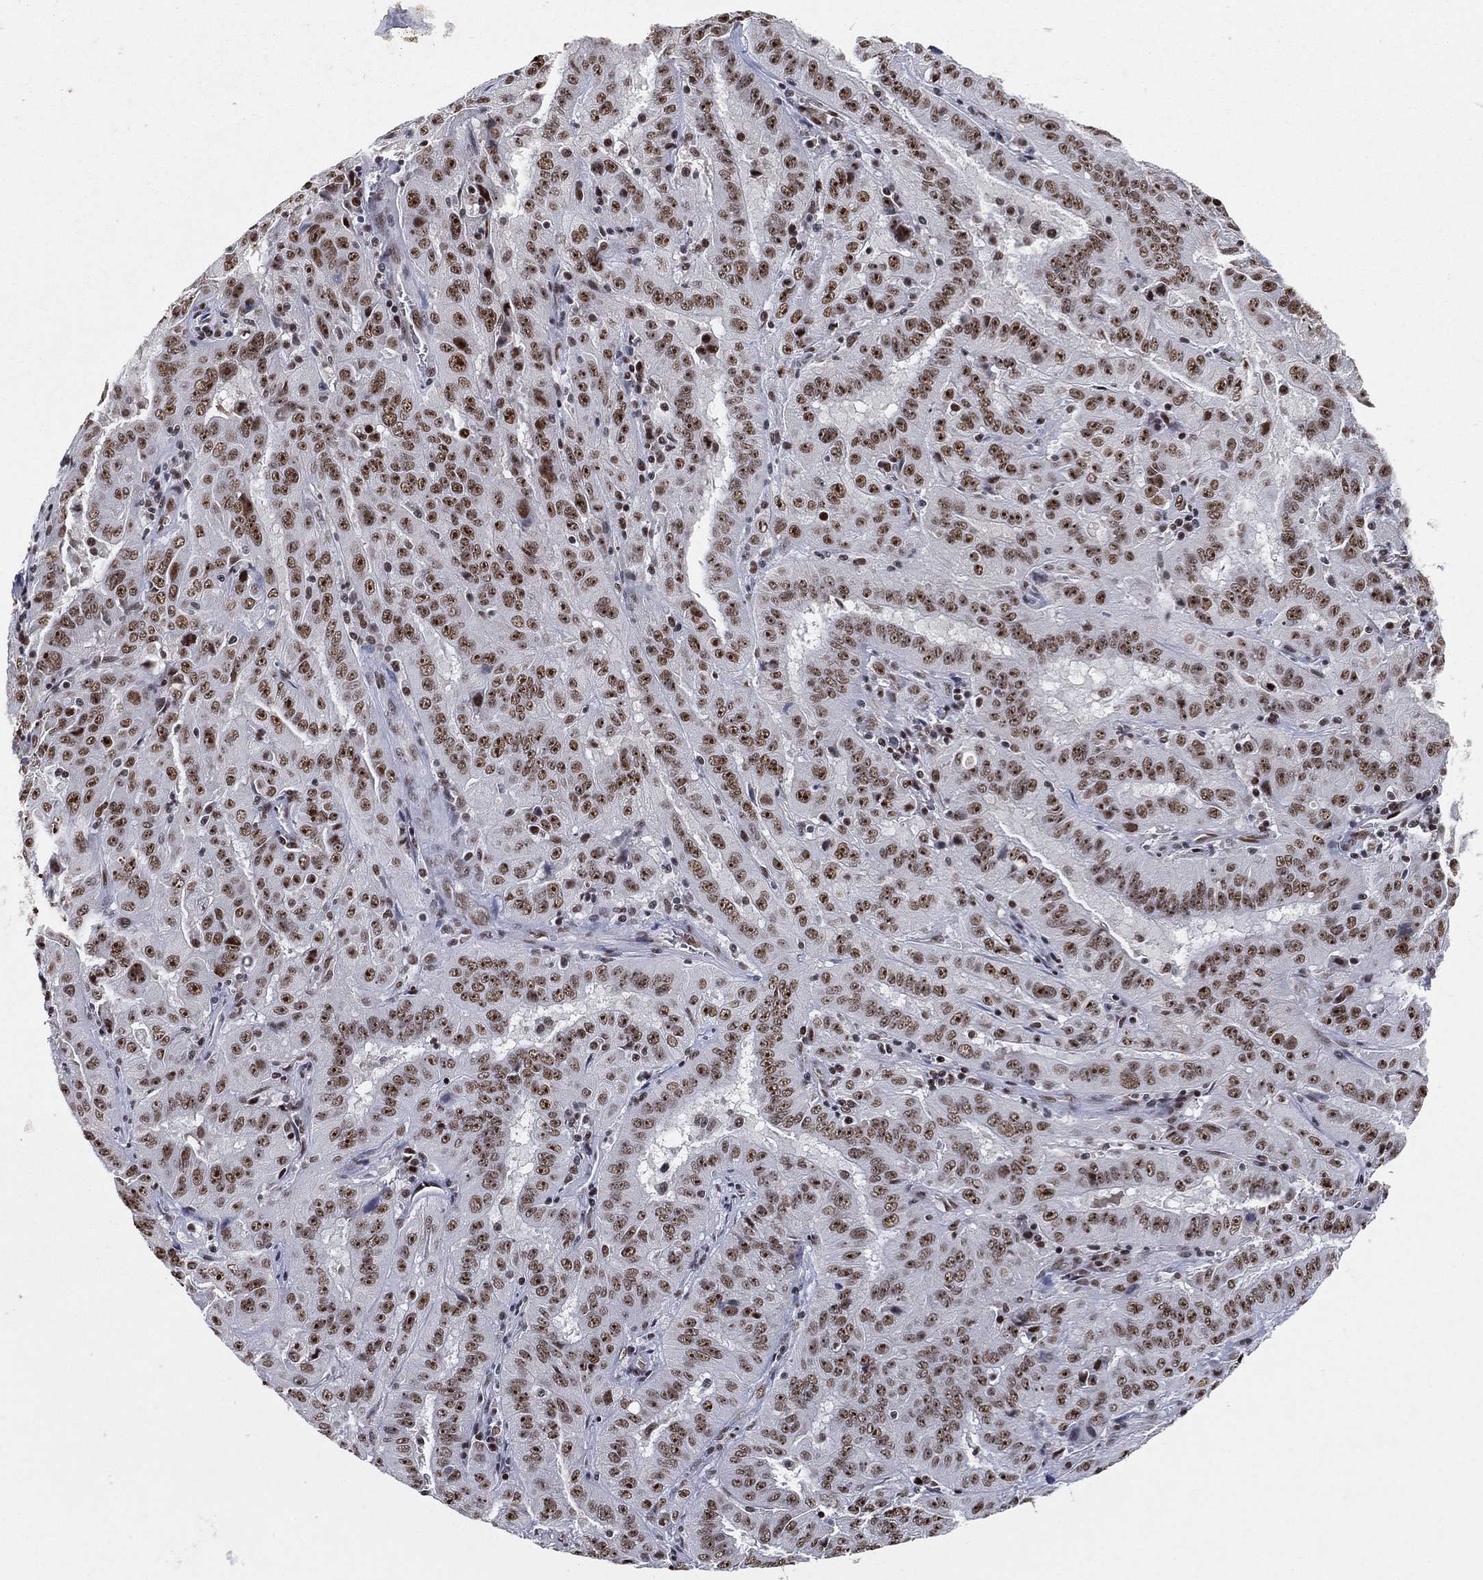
{"staining": {"intensity": "moderate", "quantity": ">75%", "location": "nuclear"}, "tissue": "pancreatic cancer", "cell_type": "Tumor cells", "image_type": "cancer", "snomed": [{"axis": "morphology", "description": "Adenocarcinoma, NOS"}, {"axis": "topography", "description": "Pancreas"}], "caption": "High-power microscopy captured an immunohistochemistry photomicrograph of pancreatic cancer, revealing moderate nuclear expression in approximately >75% of tumor cells.", "gene": "DDX27", "patient": {"sex": "male", "age": 63}}